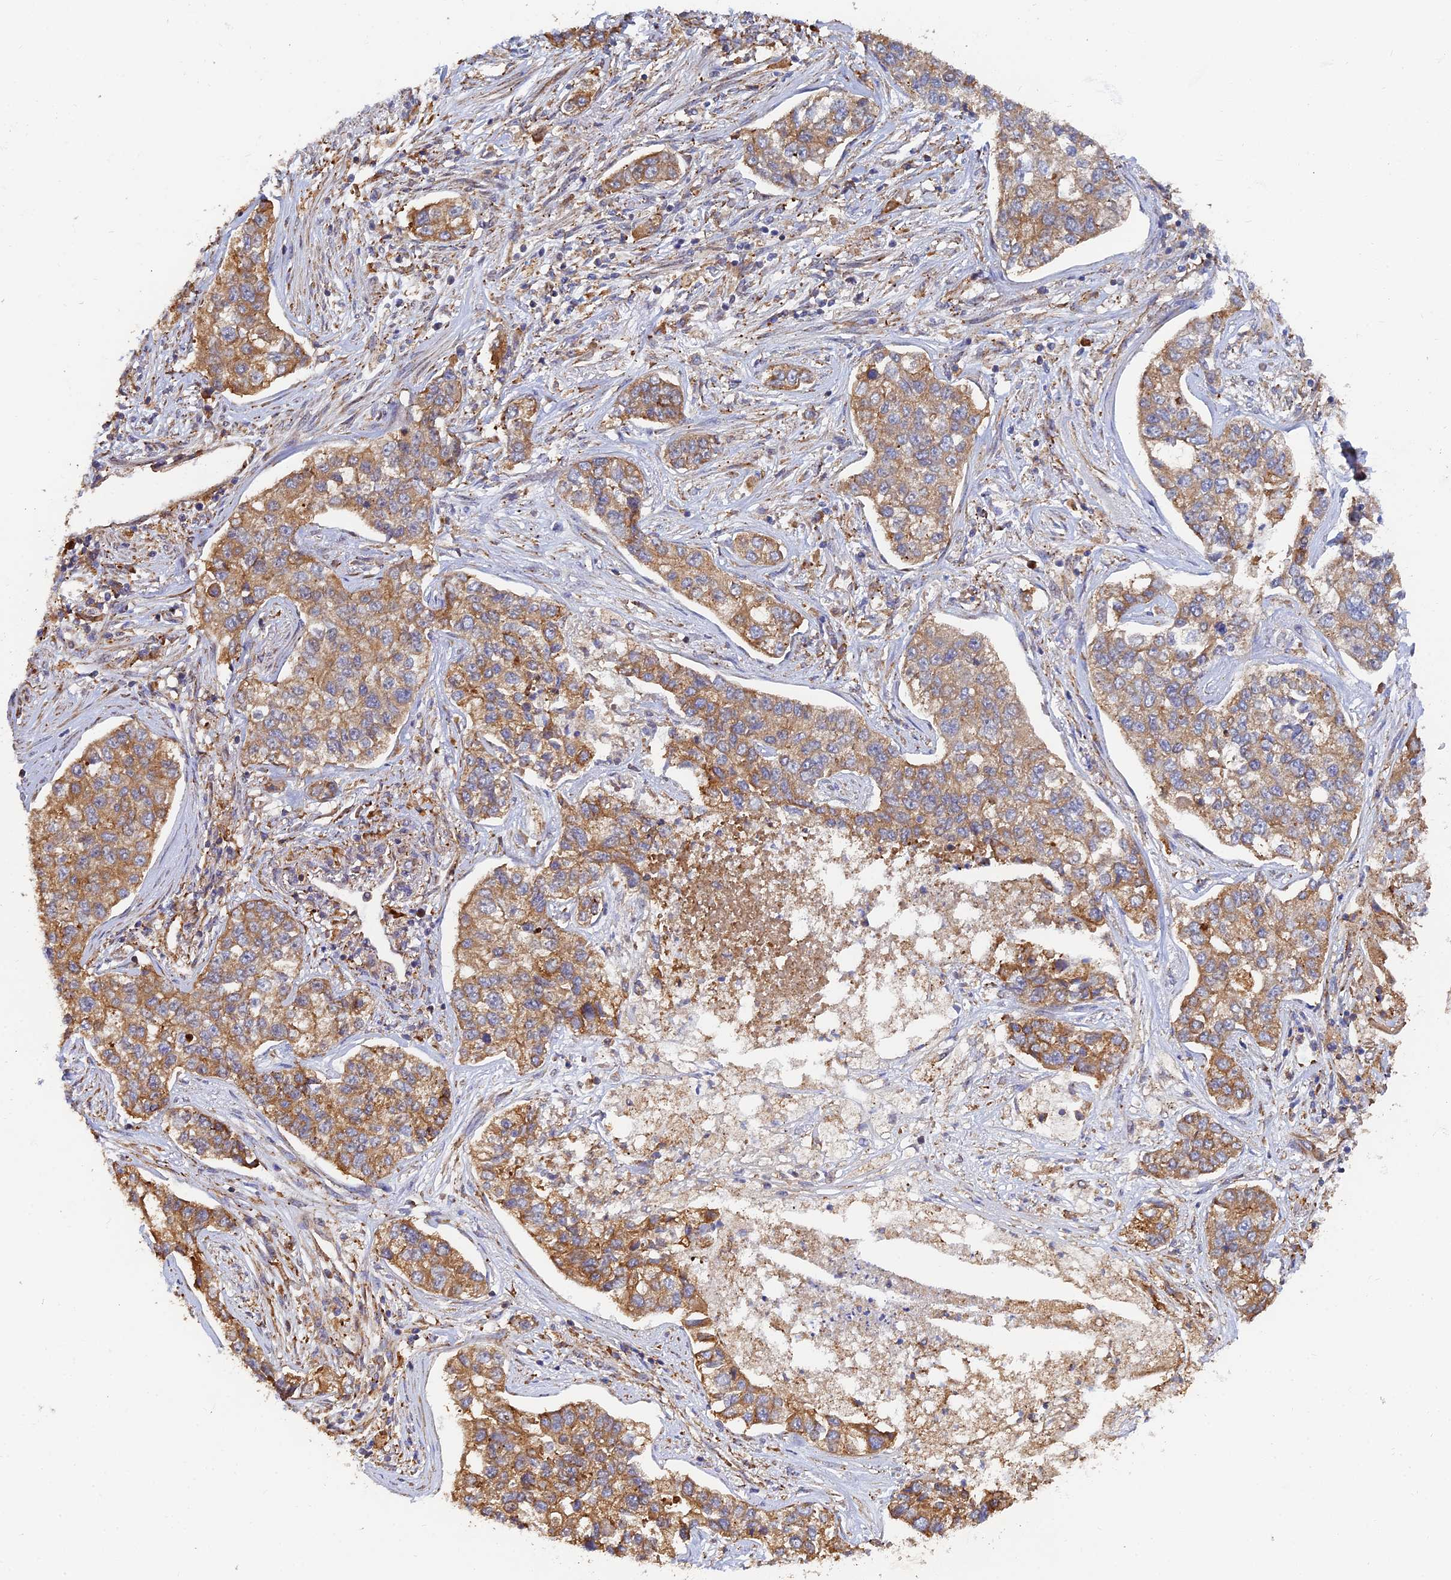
{"staining": {"intensity": "moderate", "quantity": "25%-75%", "location": "cytoplasmic/membranous"}, "tissue": "lung cancer", "cell_type": "Tumor cells", "image_type": "cancer", "snomed": [{"axis": "morphology", "description": "Adenocarcinoma, NOS"}, {"axis": "topography", "description": "Lung"}], "caption": "IHC staining of lung adenocarcinoma, which demonstrates medium levels of moderate cytoplasmic/membranous expression in about 25%-75% of tumor cells indicating moderate cytoplasmic/membranous protein staining. The staining was performed using DAB (brown) for protein detection and nuclei were counterstained in hematoxylin (blue).", "gene": "WBP11", "patient": {"sex": "male", "age": 49}}